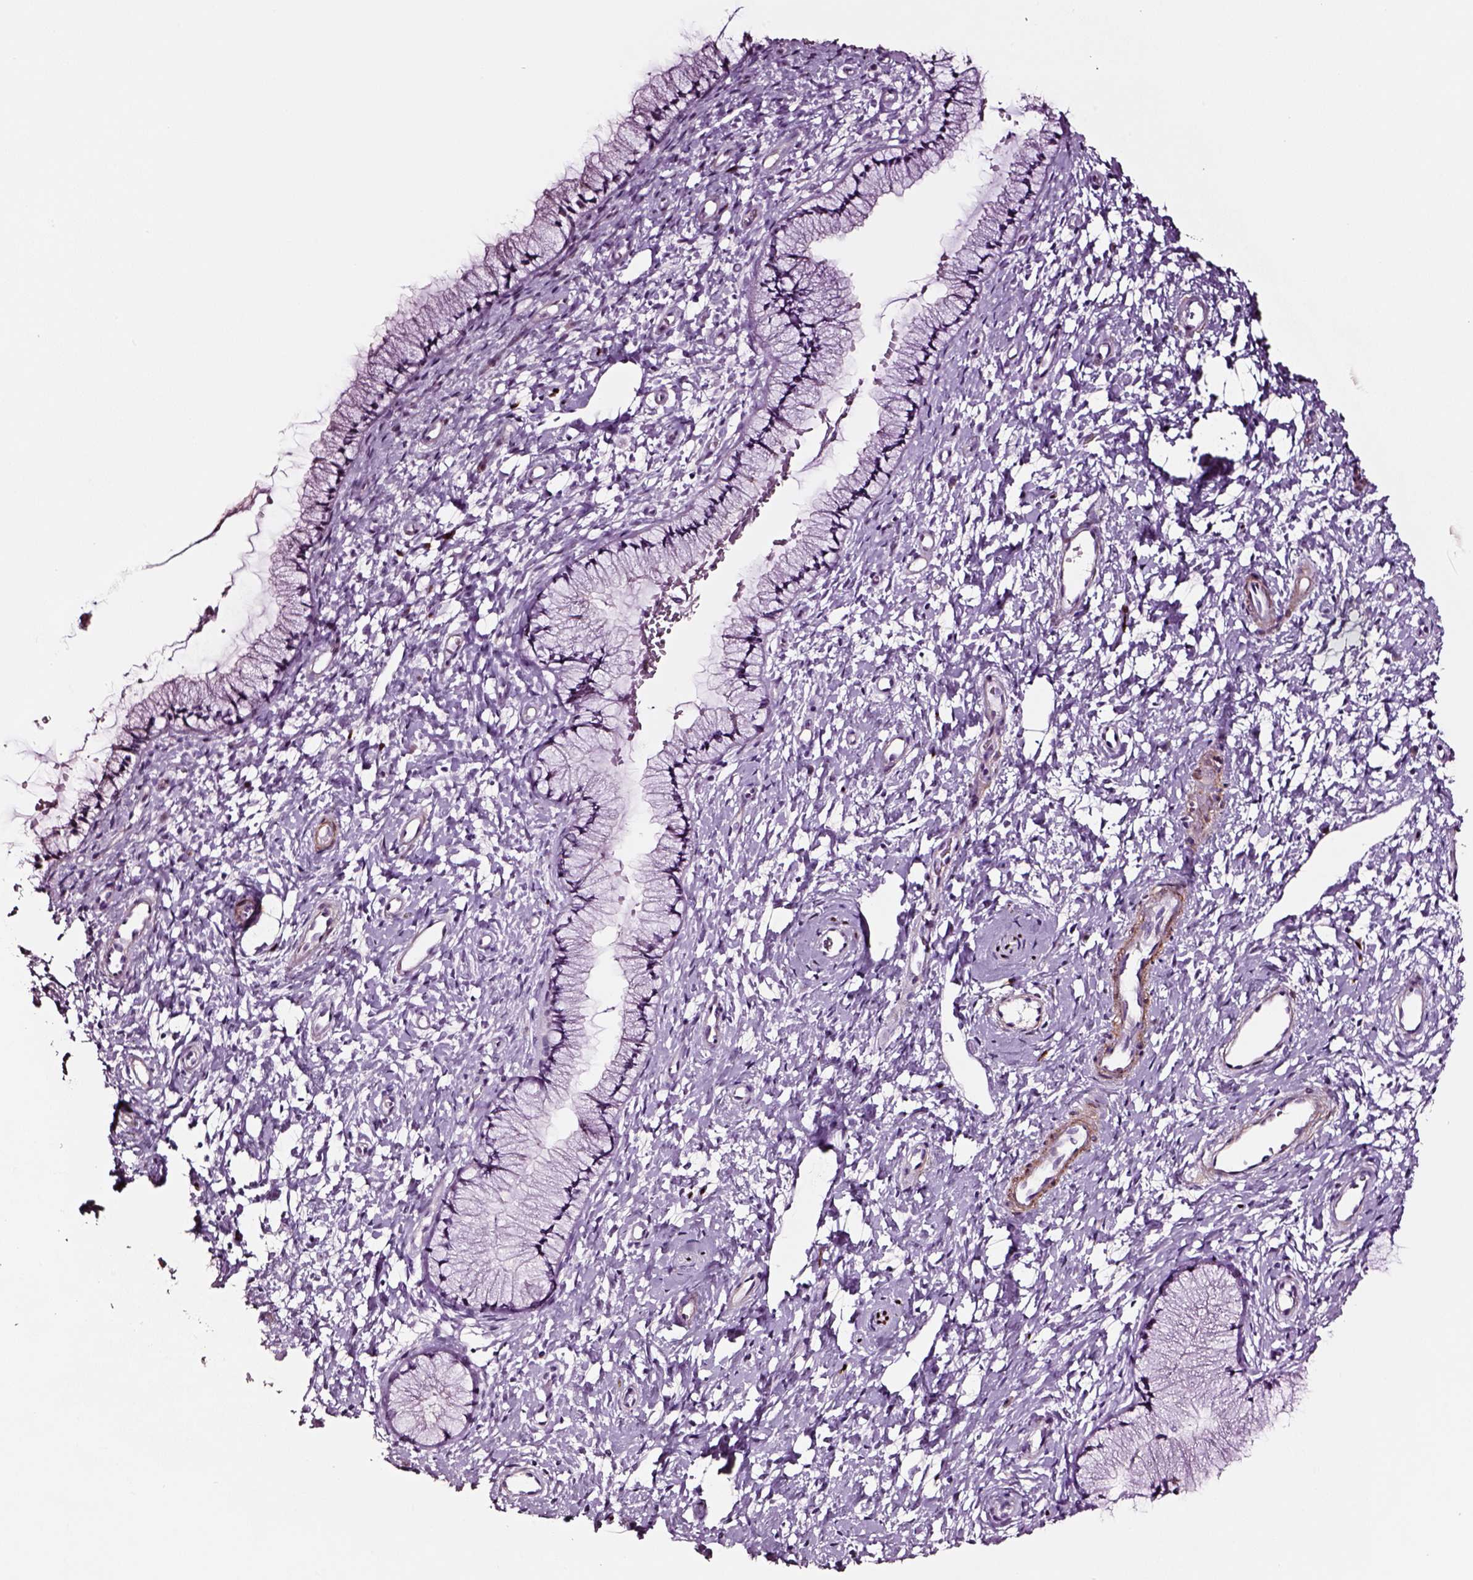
{"staining": {"intensity": "negative", "quantity": "none", "location": "none"}, "tissue": "cervix", "cell_type": "Glandular cells", "image_type": "normal", "snomed": [{"axis": "morphology", "description": "Normal tissue, NOS"}, {"axis": "topography", "description": "Cervix"}], "caption": "Glandular cells are negative for protein expression in benign human cervix. (DAB immunohistochemistry with hematoxylin counter stain).", "gene": "SOX10", "patient": {"sex": "female", "age": 36}}